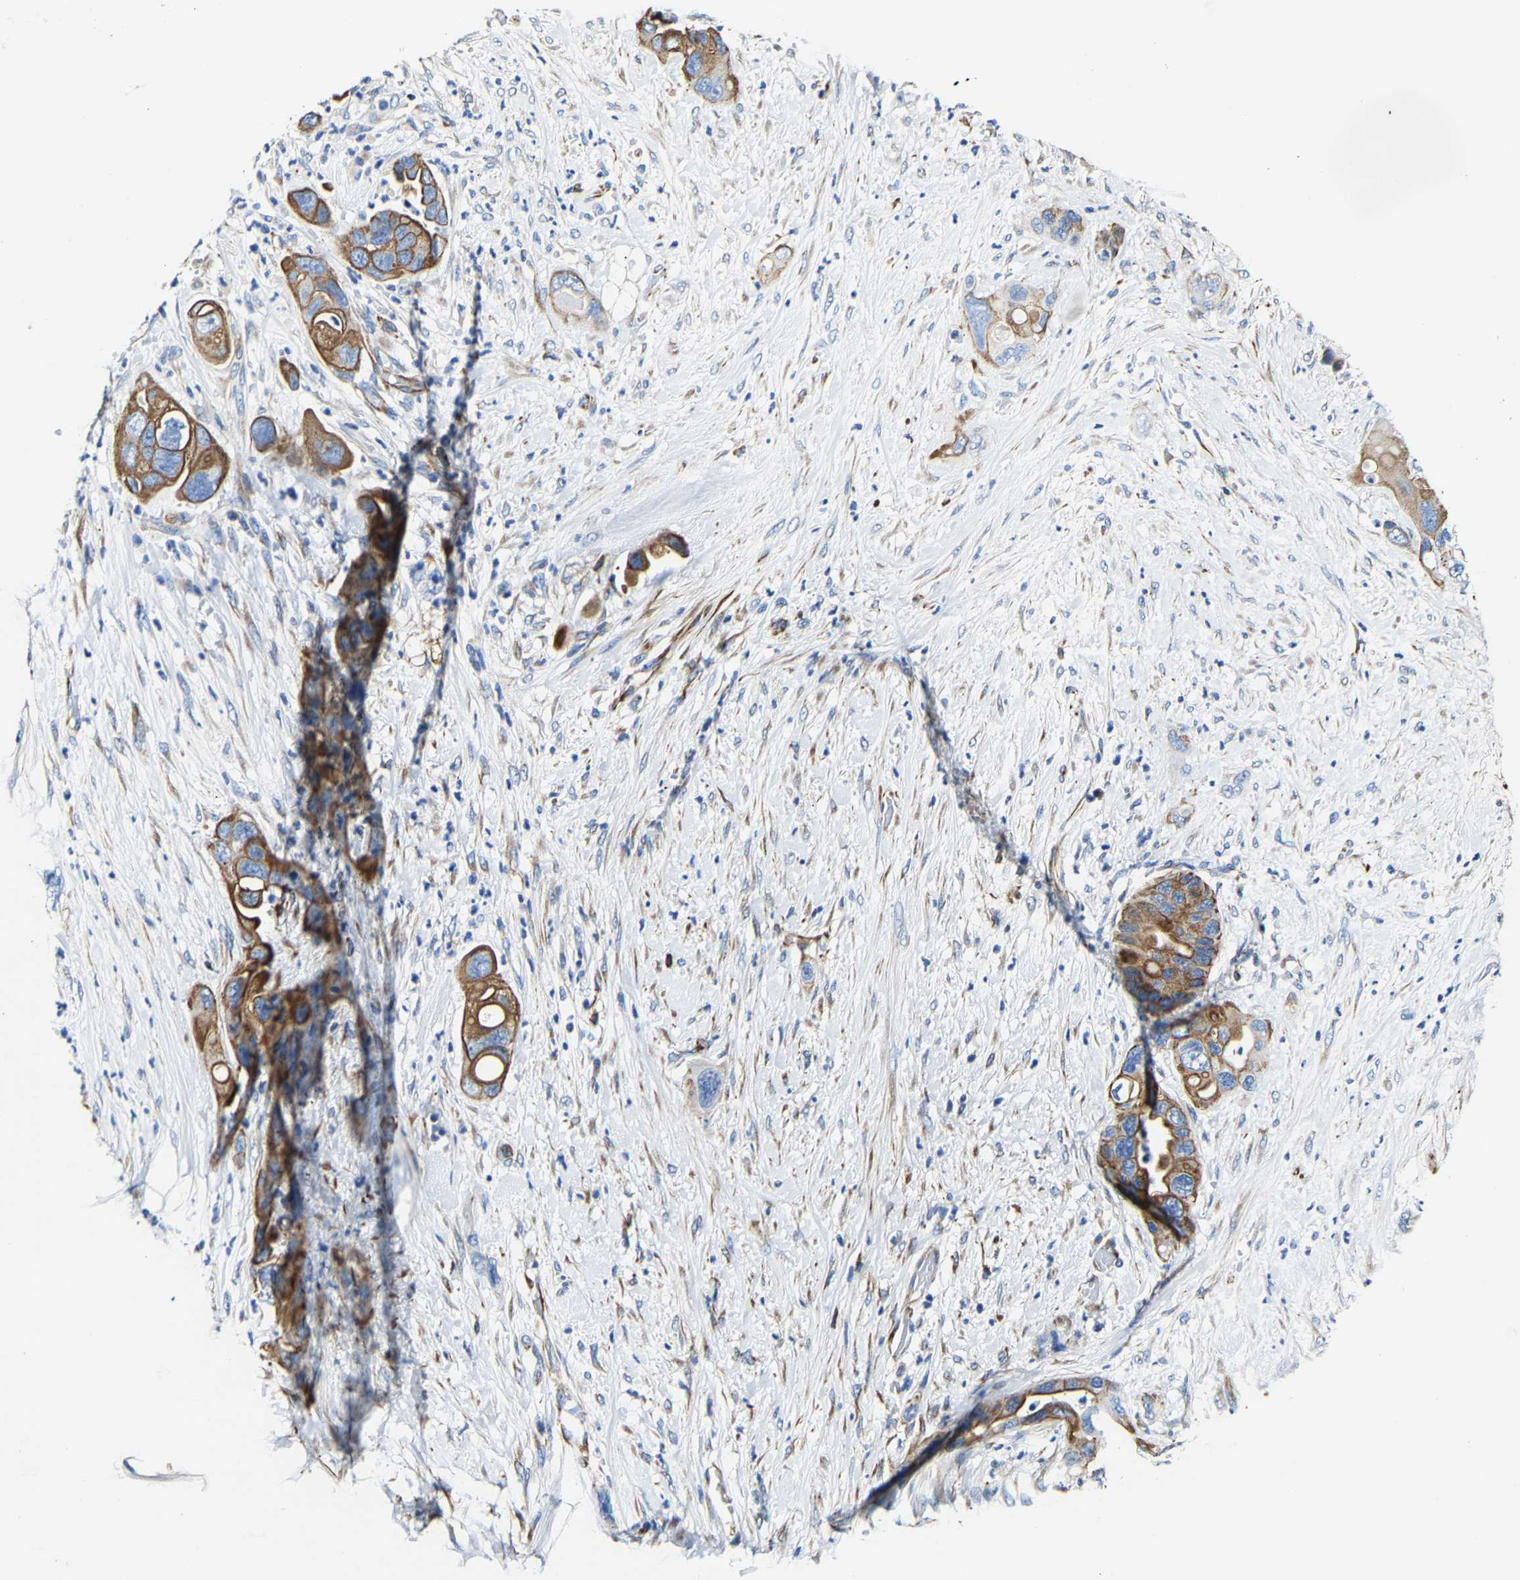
{"staining": {"intensity": "moderate", "quantity": ">75%", "location": "cytoplasmic/membranous"}, "tissue": "pancreatic cancer", "cell_type": "Tumor cells", "image_type": "cancer", "snomed": [{"axis": "morphology", "description": "Adenocarcinoma, NOS"}, {"axis": "topography", "description": "Pancreas"}], "caption": "Protein expression analysis of pancreatic cancer (adenocarcinoma) reveals moderate cytoplasmic/membranous positivity in approximately >75% of tumor cells.", "gene": "MMEL1", "patient": {"sex": "female", "age": 71}}